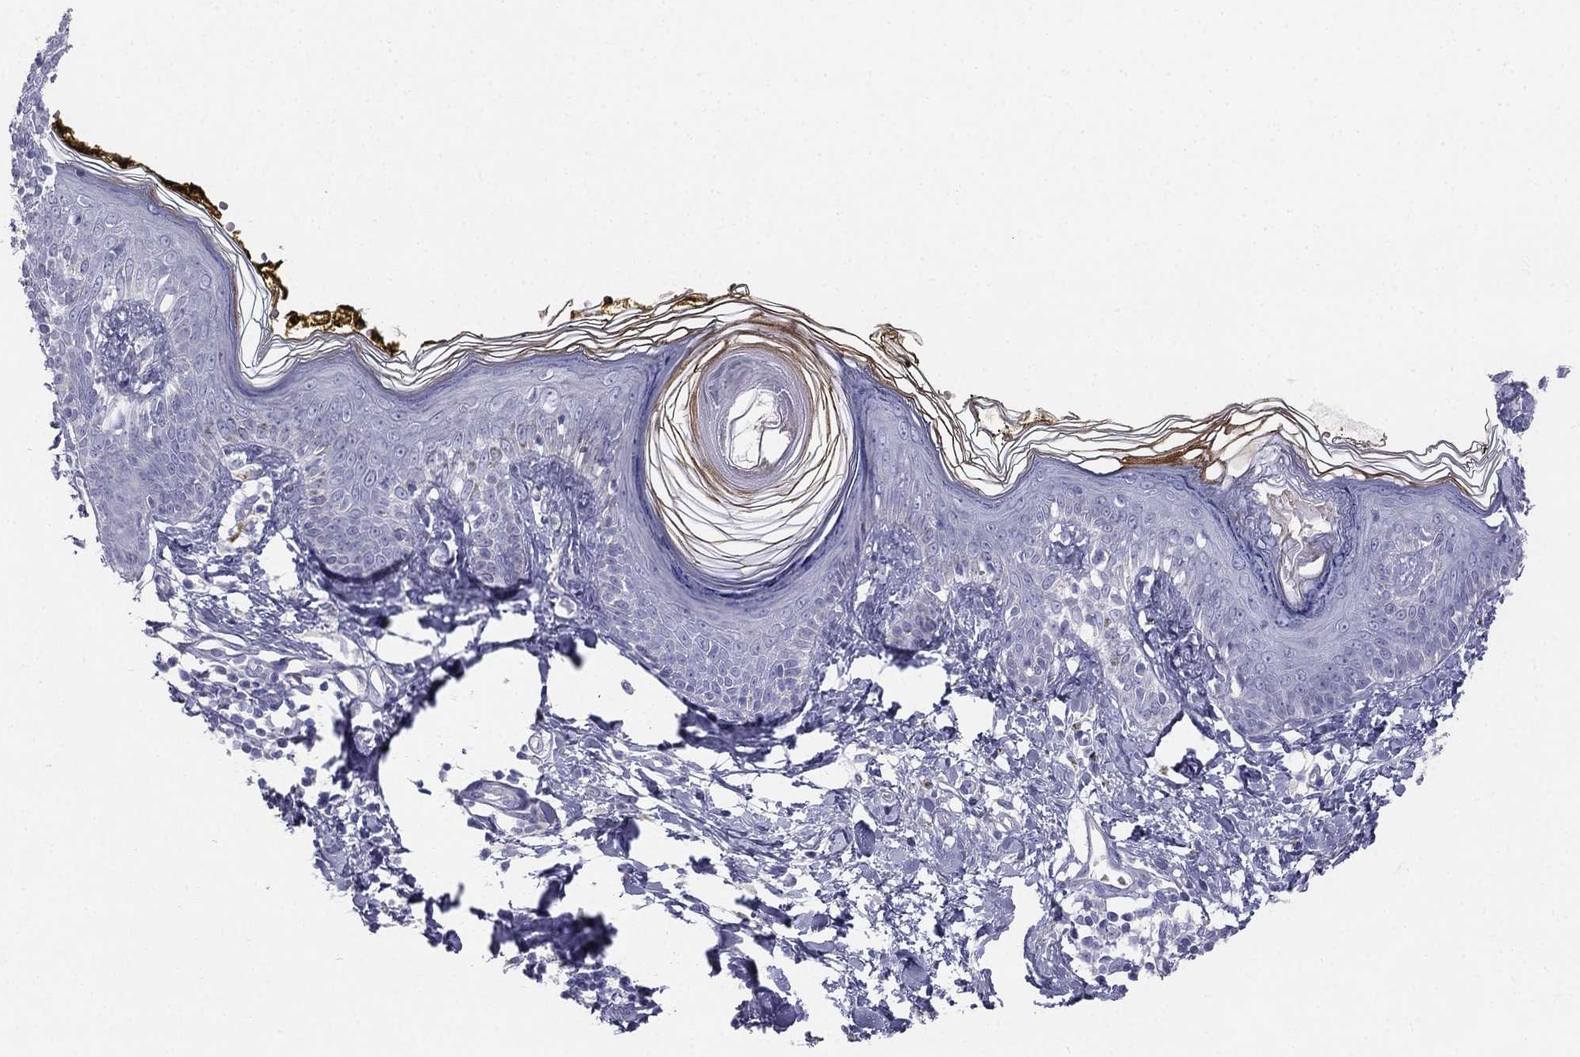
{"staining": {"intensity": "negative", "quantity": "none", "location": "none"}, "tissue": "skin", "cell_type": "Fibroblasts", "image_type": "normal", "snomed": [{"axis": "morphology", "description": "Normal tissue, NOS"}, {"axis": "topography", "description": "Skin"}], "caption": "Skin was stained to show a protein in brown. There is no significant staining in fibroblasts. Nuclei are stained in blue.", "gene": "ALOXE3", "patient": {"sex": "male", "age": 76}}